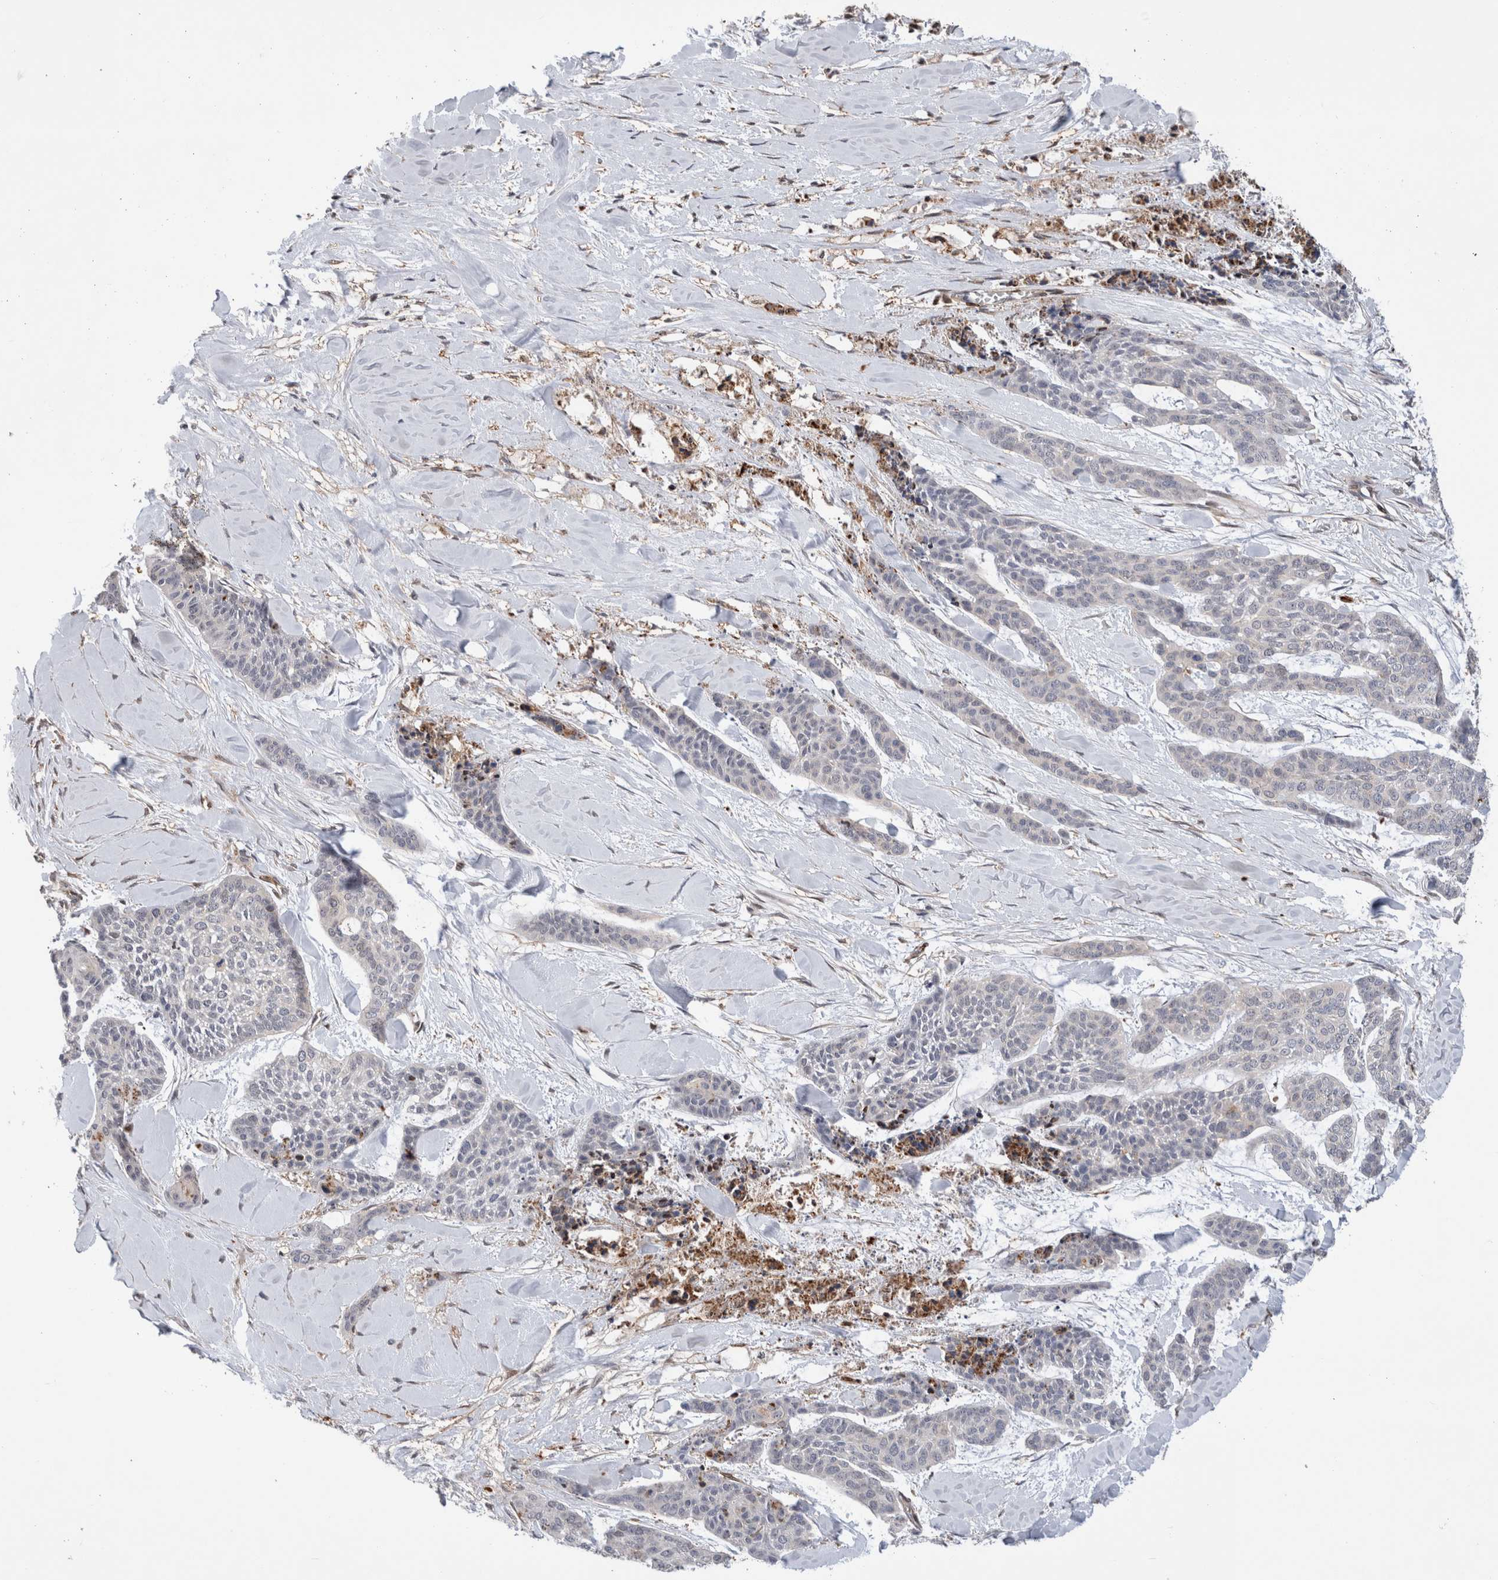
{"staining": {"intensity": "negative", "quantity": "none", "location": "none"}, "tissue": "skin cancer", "cell_type": "Tumor cells", "image_type": "cancer", "snomed": [{"axis": "morphology", "description": "Basal cell carcinoma"}, {"axis": "topography", "description": "Skin"}], "caption": "Tumor cells show no significant expression in skin cancer (basal cell carcinoma).", "gene": "CCDC88B", "patient": {"sex": "female", "age": 64}}